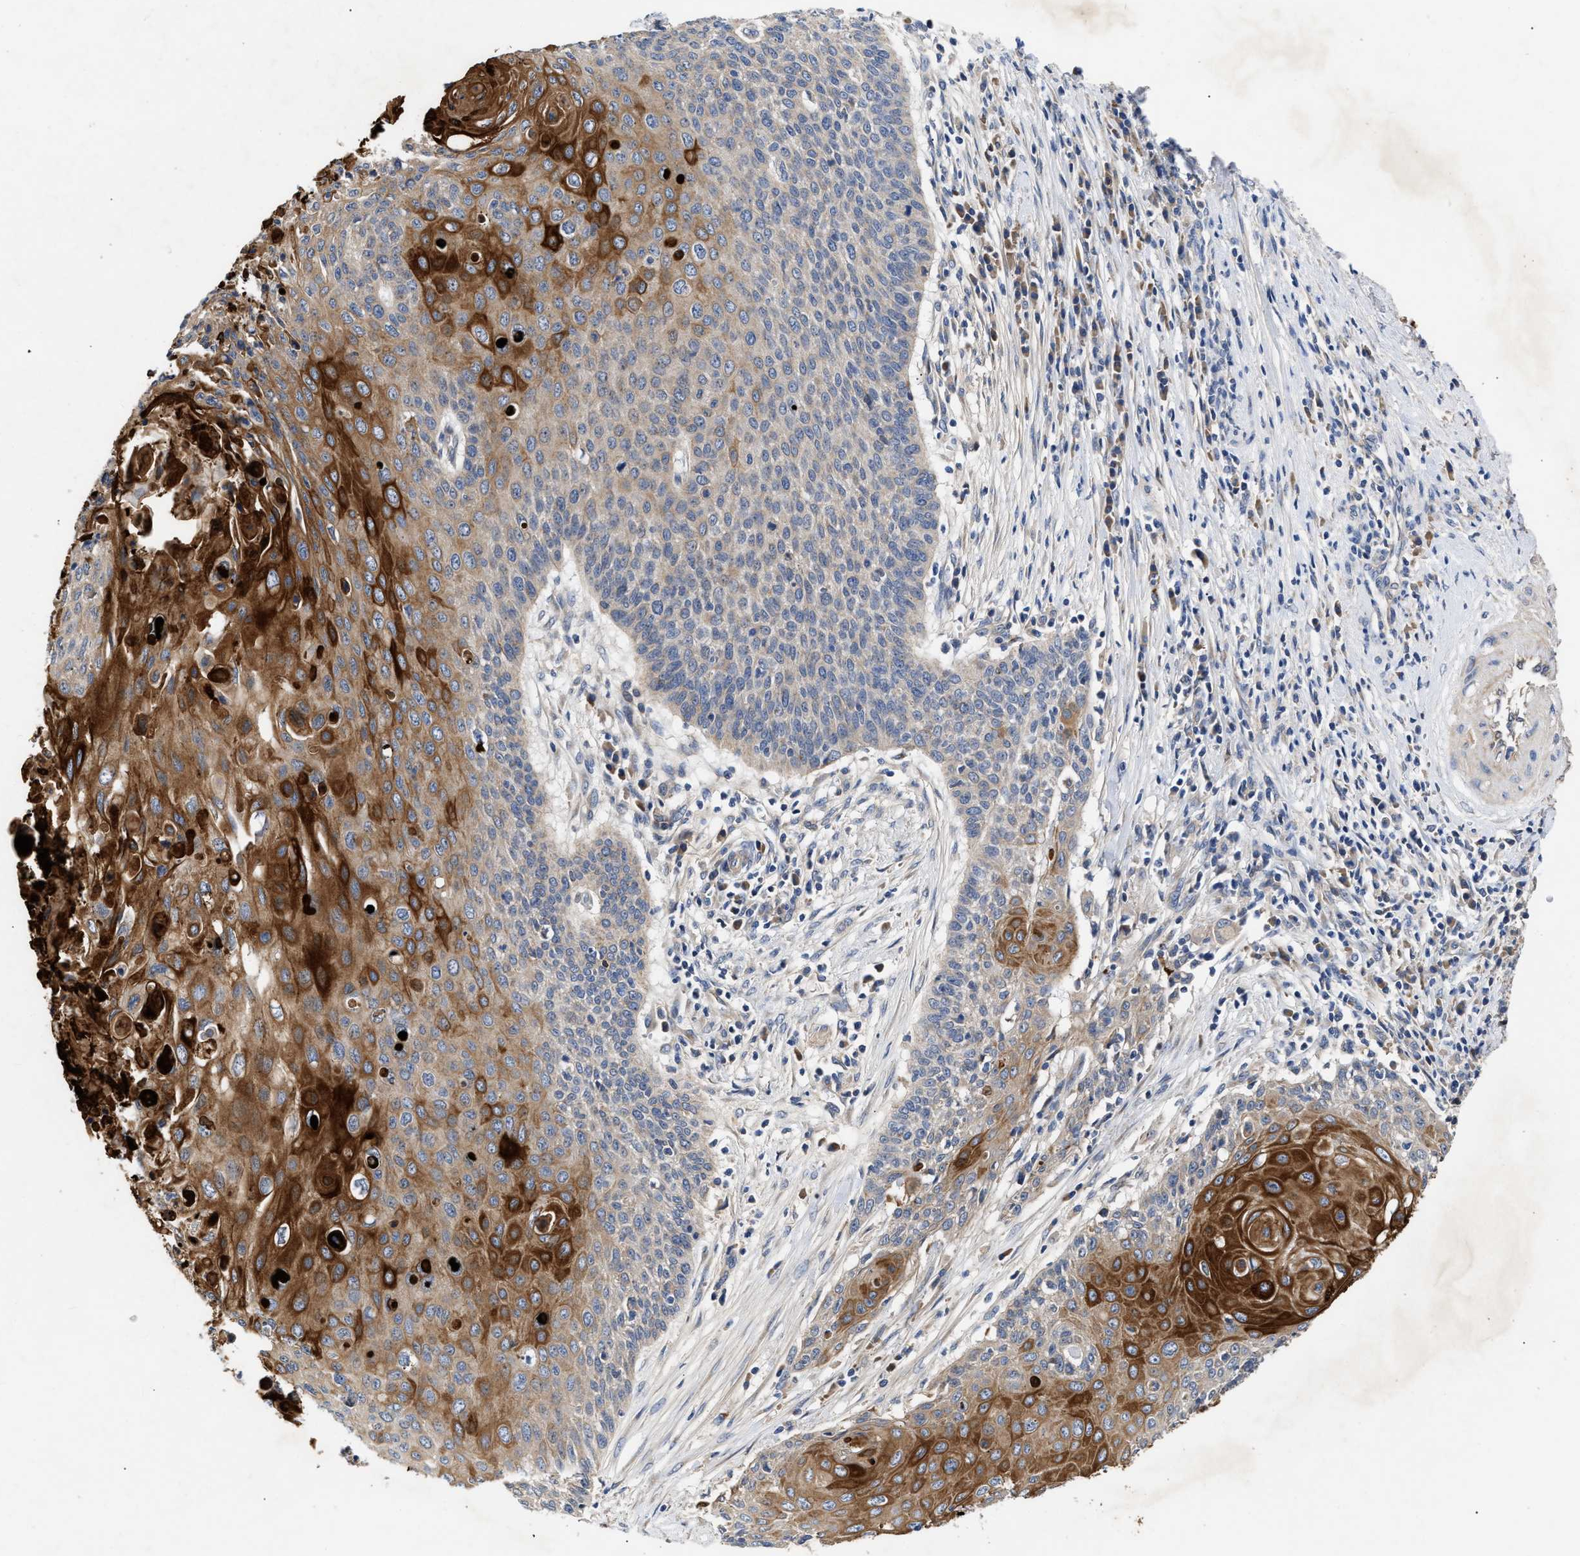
{"staining": {"intensity": "strong", "quantity": "25%-75%", "location": "cytoplasmic/membranous"}, "tissue": "cervical cancer", "cell_type": "Tumor cells", "image_type": "cancer", "snomed": [{"axis": "morphology", "description": "Squamous cell carcinoma, NOS"}, {"axis": "topography", "description": "Cervix"}], "caption": "This photomicrograph displays immunohistochemistry (IHC) staining of squamous cell carcinoma (cervical), with high strong cytoplasmic/membranous staining in about 25%-75% of tumor cells.", "gene": "CCDC146", "patient": {"sex": "female", "age": 39}}